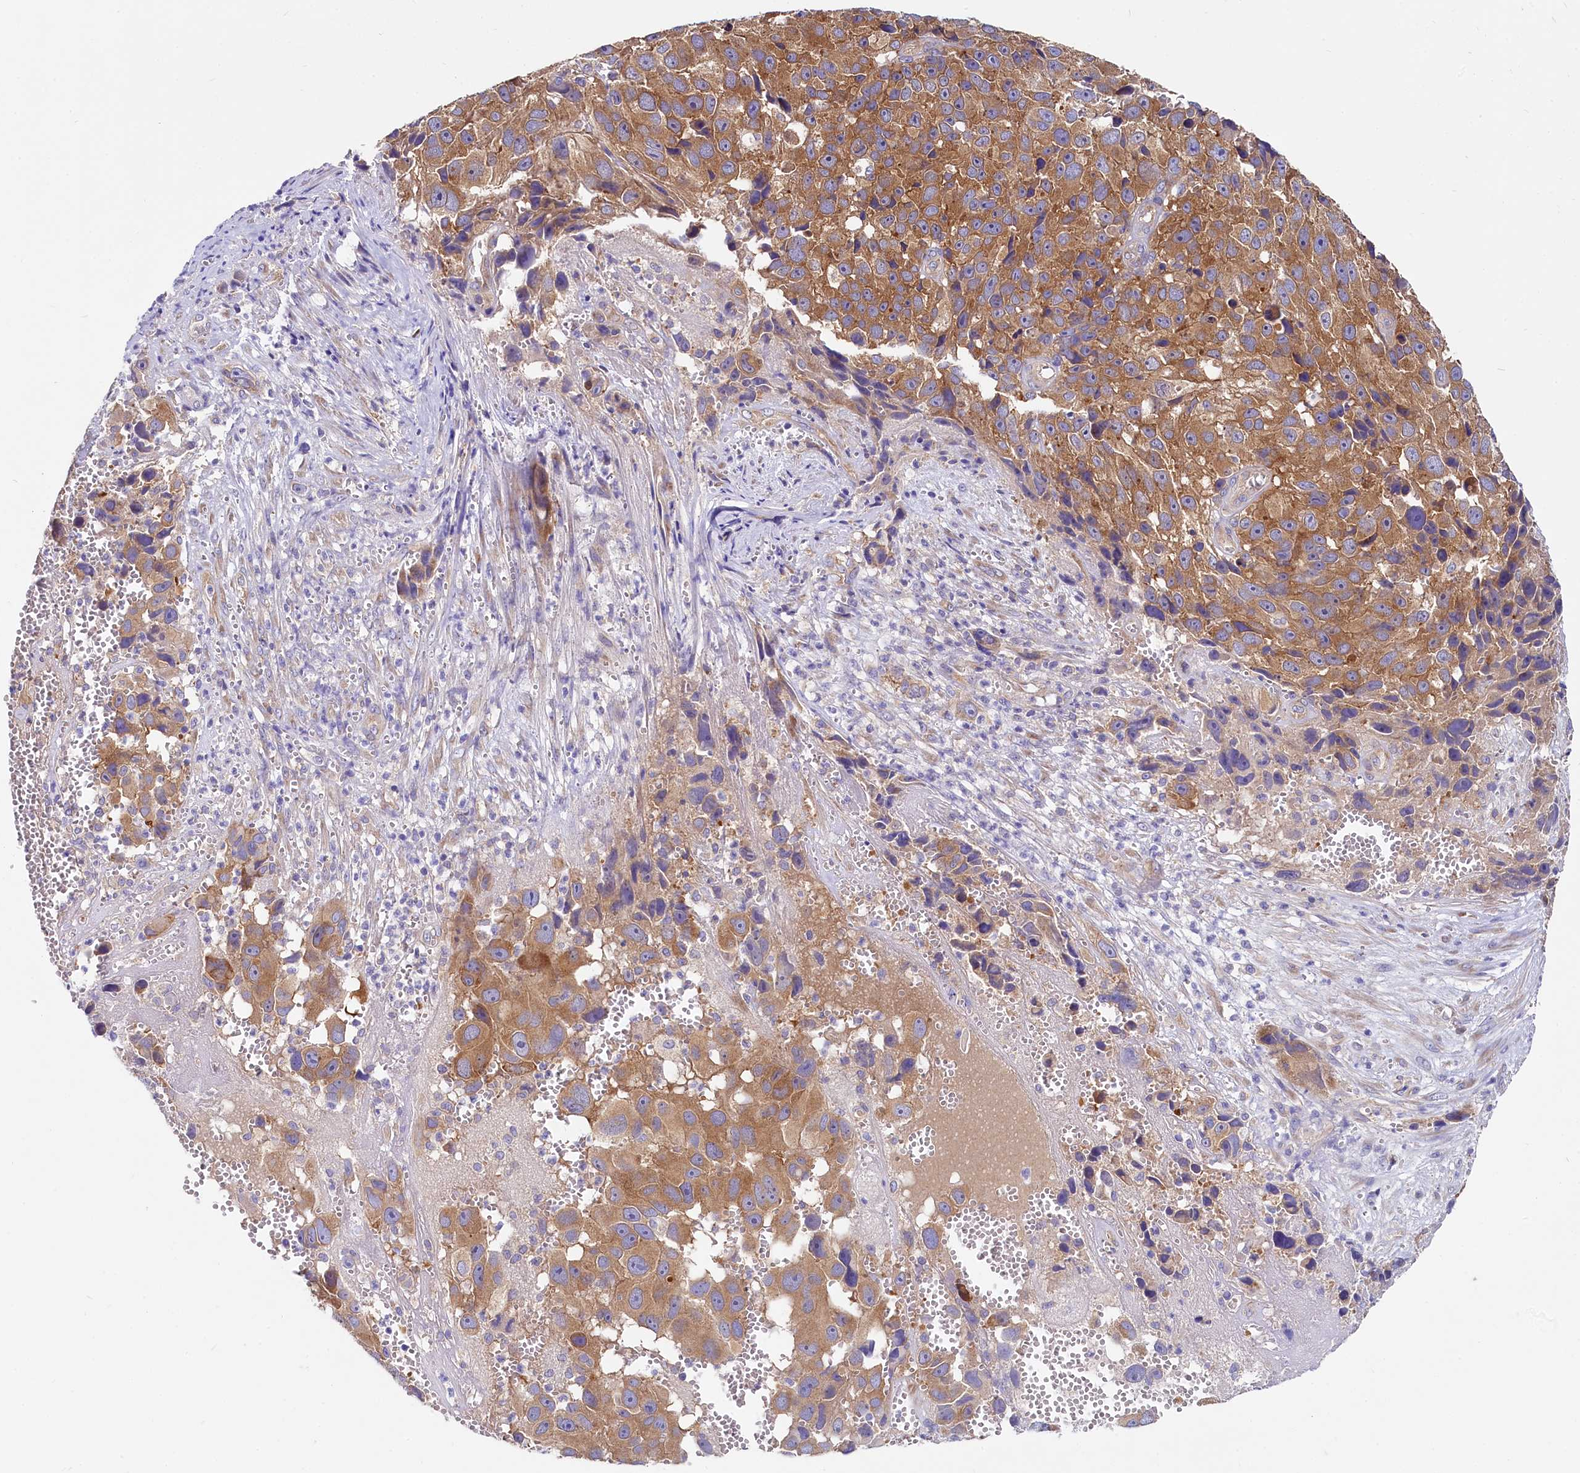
{"staining": {"intensity": "moderate", "quantity": ">75%", "location": "cytoplasmic/membranous"}, "tissue": "melanoma", "cell_type": "Tumor cells", "image_type": "cancer", "snomed": [{"axis": "morphology", "description": "Malignant melanoma, NOS"}, {"axis": "topography", "description": "Skin"}], "caption": "Protein analysis of melanoma tissue exhibits moderate cytoplasmic/membranous expression in about >75% of tumor cells. The protein is shown in brown color, while the nuclei are stained blue.", "gene": "QARS1", "patient": {"sex": "male", "age": 84}}